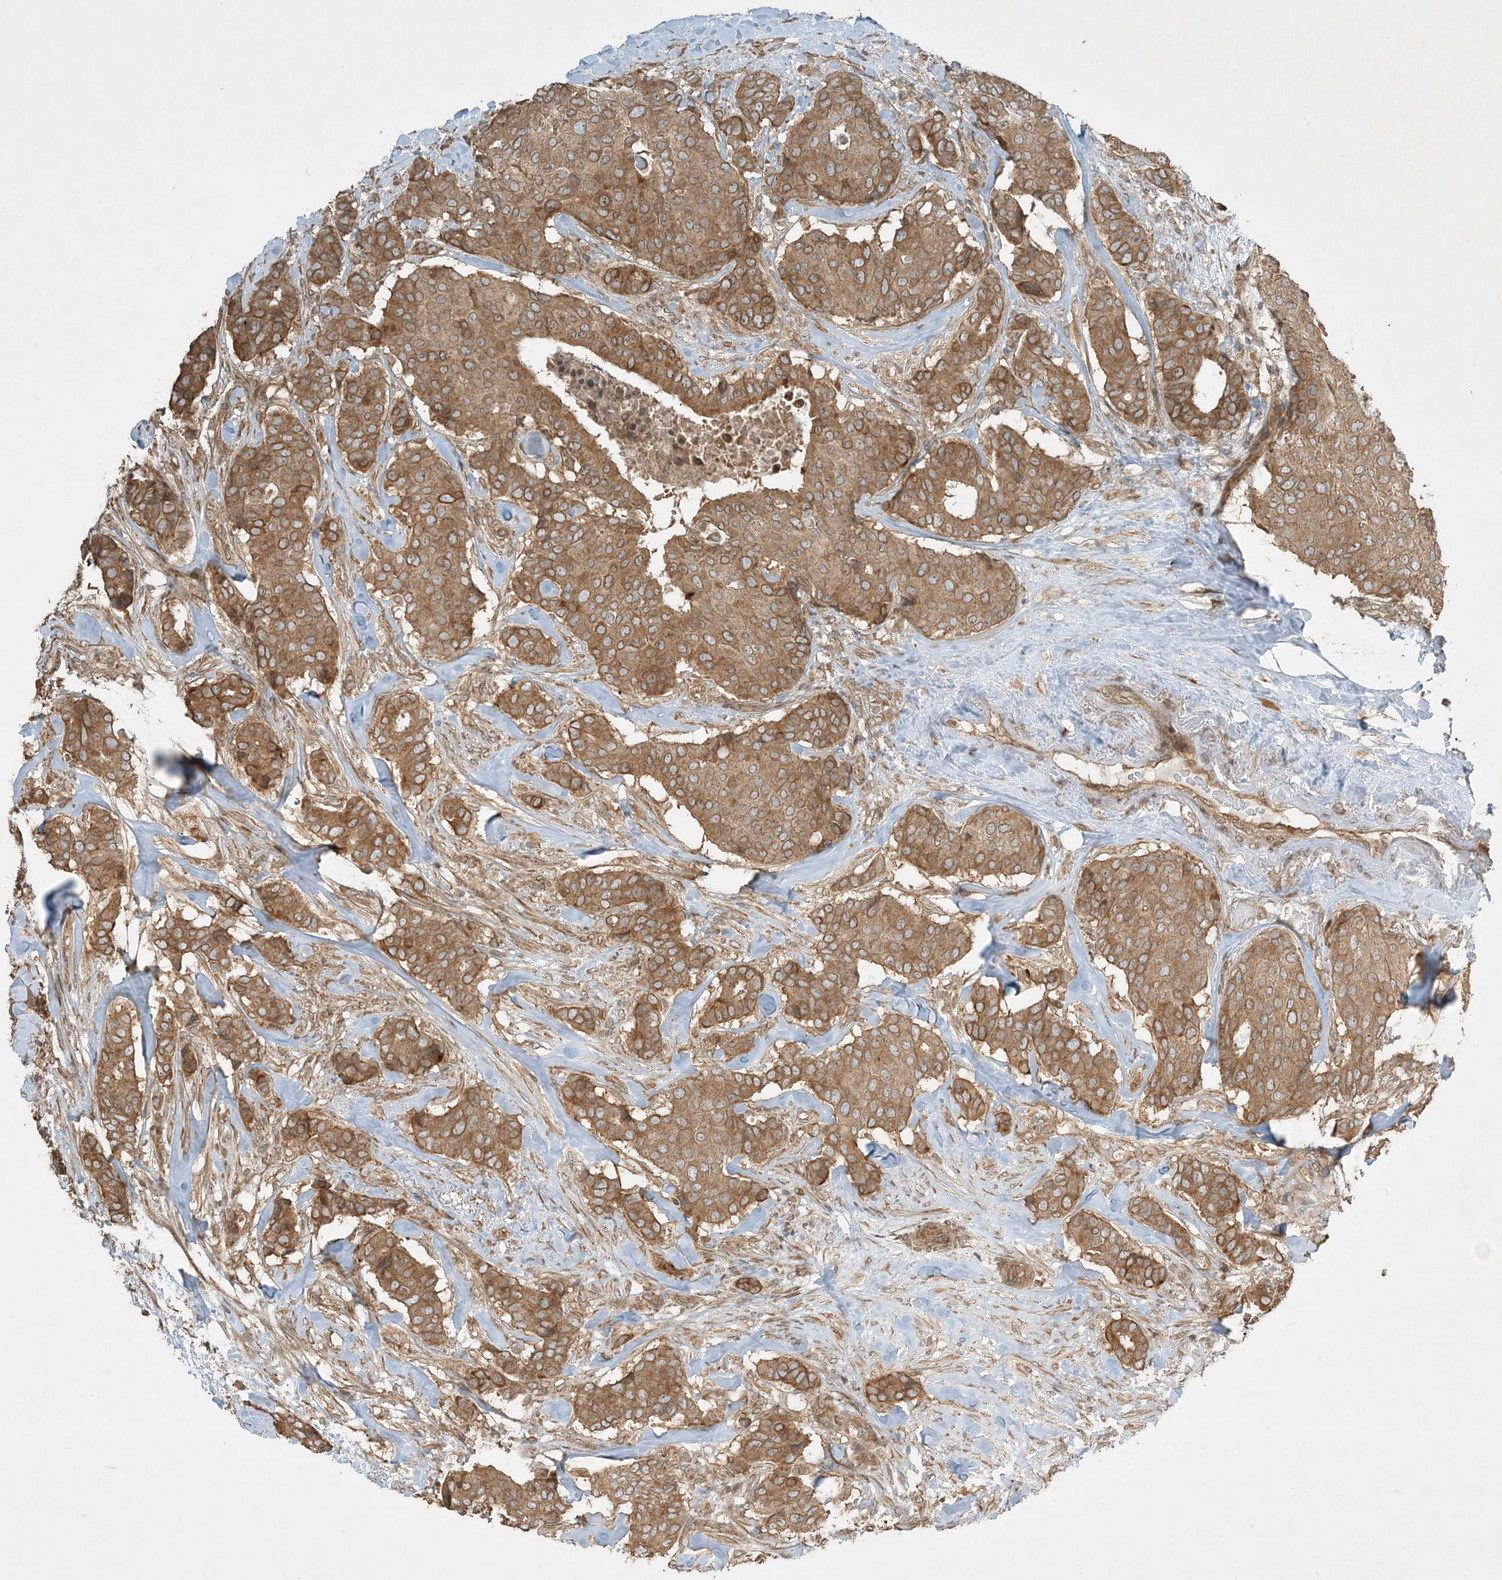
{"staining": {"intensity": "moderate", "quantity": ">75%", "location": "cytoplasmic/membranous"}, "tissue": "breast cancer", "cell_type": "Tumor cells", "image_type": "cancer", "snomed": [{"axis": "morphology", "description": "Duct carcinoma"}, {"axis": "topography", "description": "Breast"}], "caption": "Immunohistochemical staining of human breast cancer demonstrates medium levels of moderate cytoplasmic/membranous protein expression in about >75% of tumor cells.", "gene": "COMMD8", "patient": {"sex": "female", "age": 75}}